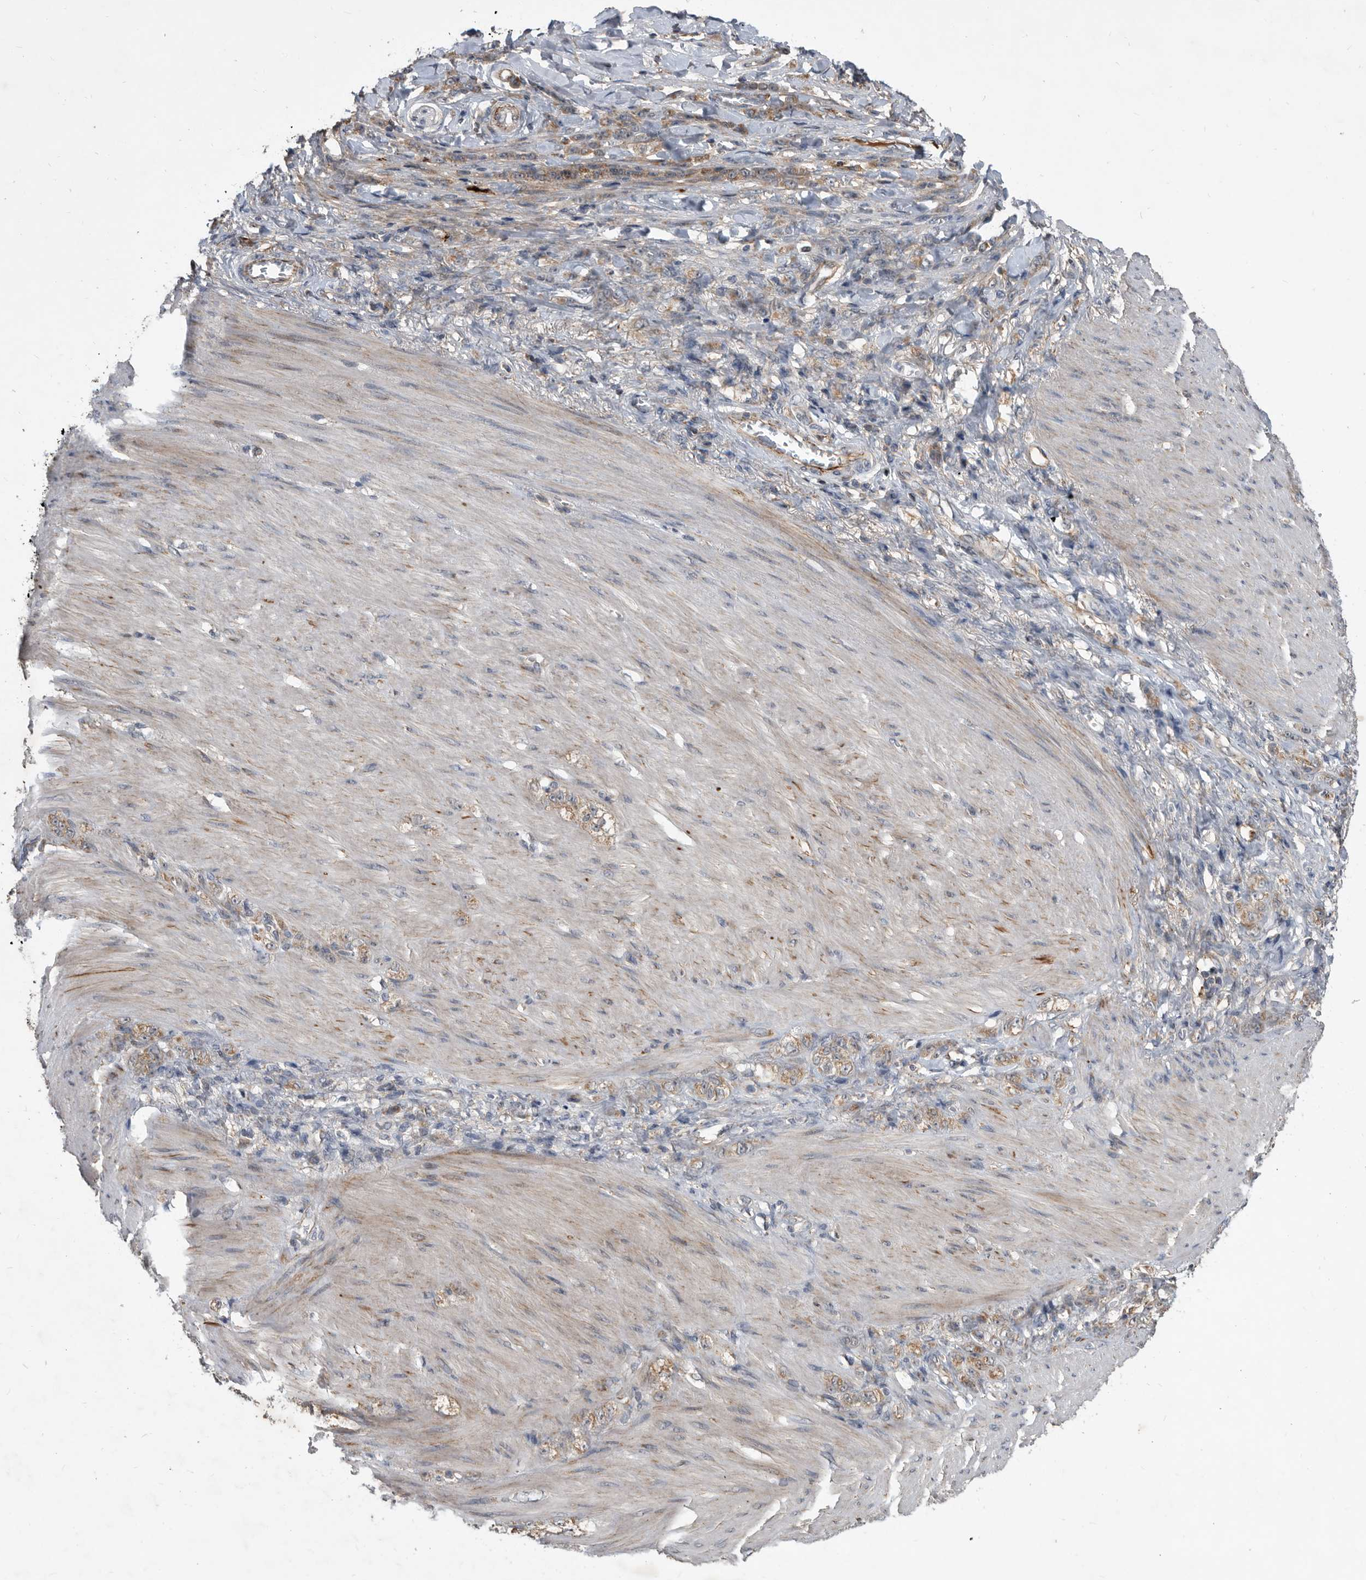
{"staining": {"intensity": "weak", "quantity": ">75%", "location": "cytoplasmic/membranous"}, "tissue": "stomach cancer", "cell_type": "Tumor cells", "image_type": "cancer", "snomed": [{"axis": "morphology", "description": "Normal tissue, NOS"}, {"axis": "morphology", "description": "Adenocarcinoma, NOS"}, {"axis": "topography", "description": "Stomach"}], "caption": "Tumor cells display low levels of weak cytoplasmic/membranous expression in about >75% of cells in adenocarcinoma (stomach). Nuclei are stained in blue.", "gene": "PI15", "patient": {"sex": "male", "age": 82}}